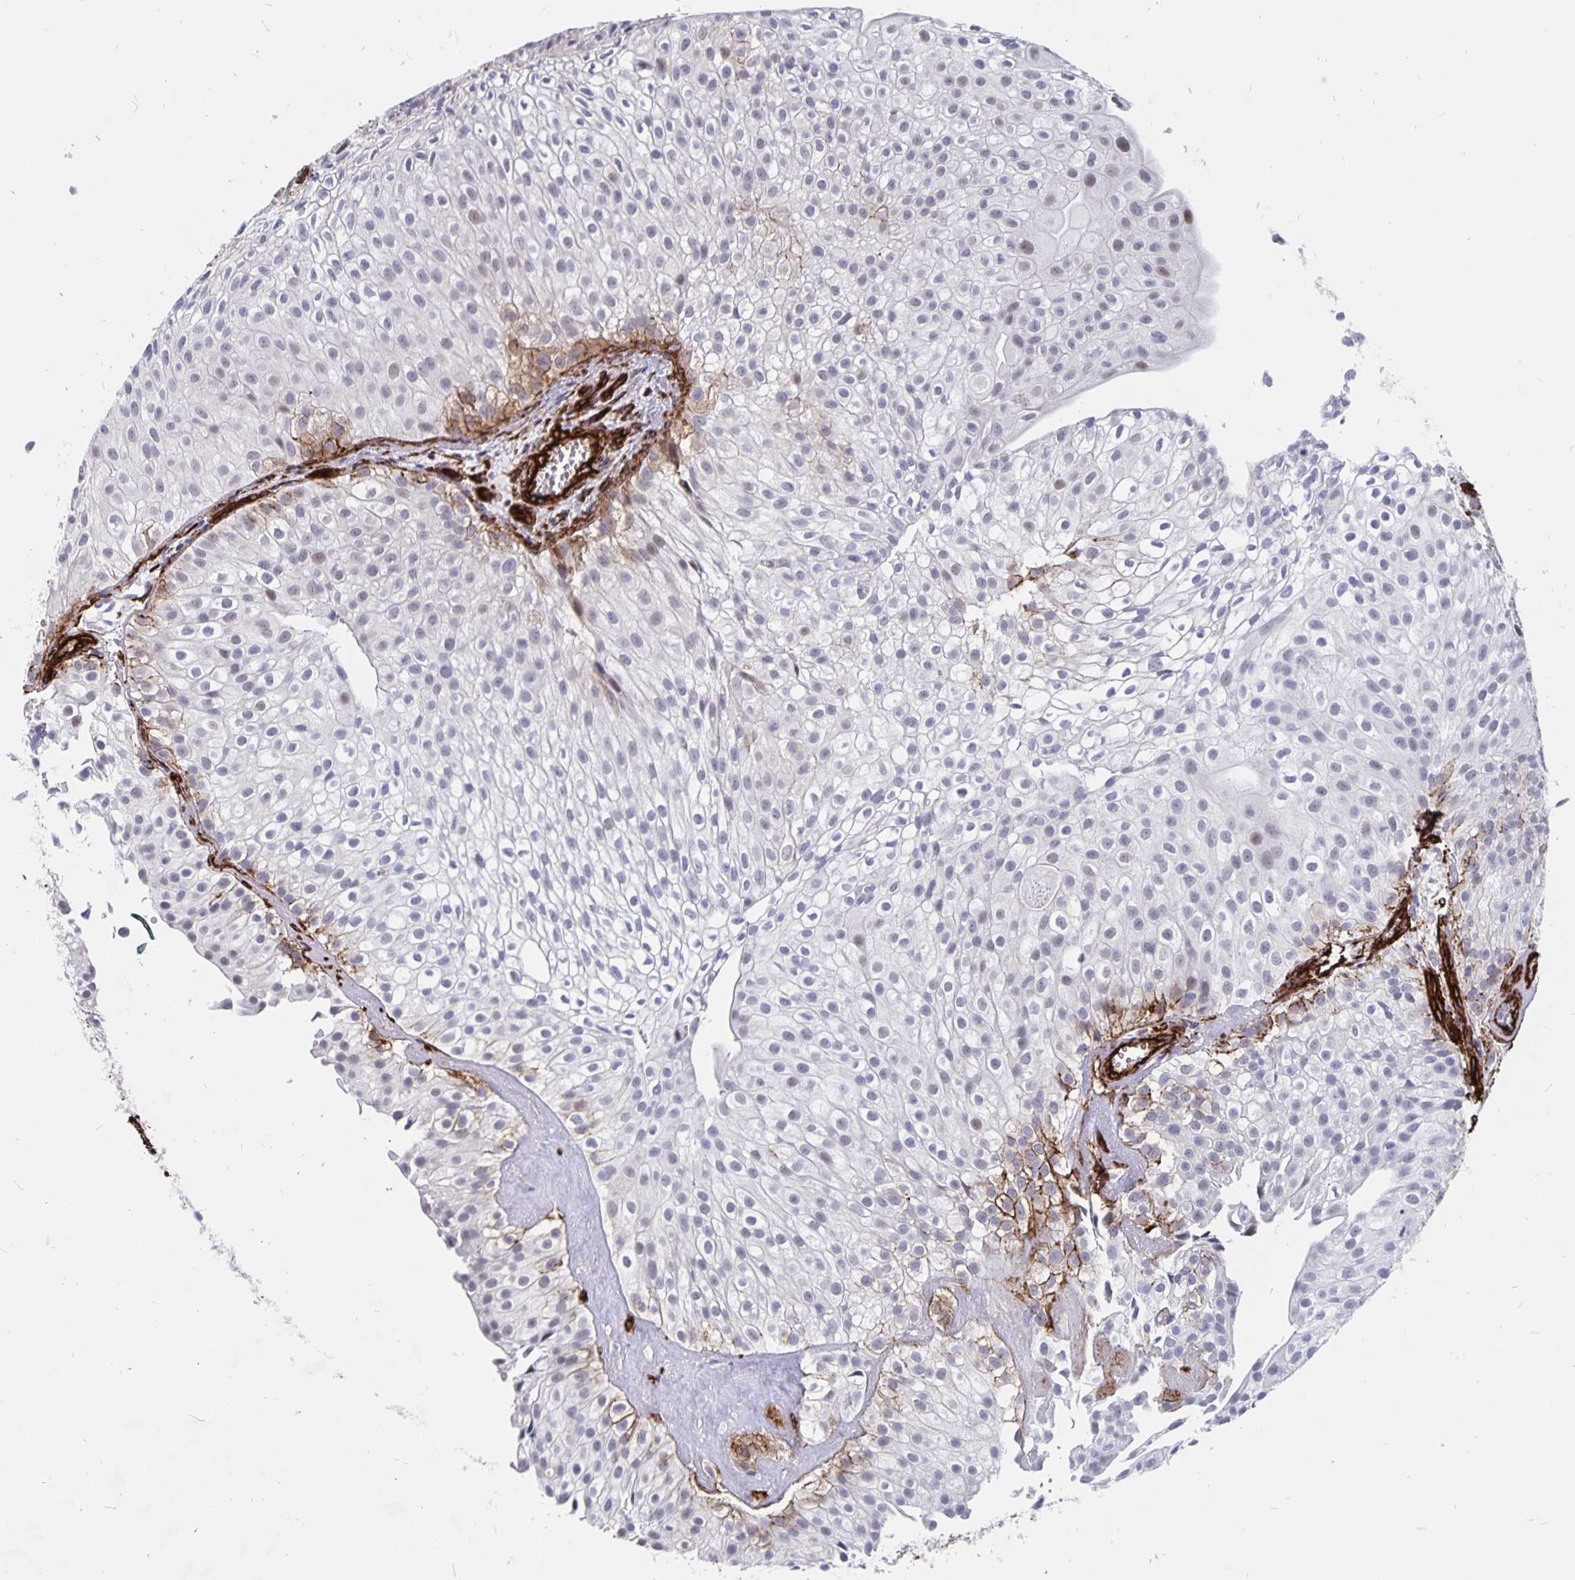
{"staining": {"intensity": "moderate", "quantity": "<25%", "location": "cytoplasmic/membranous"}, "tissue": "urothelial cancer", "cell_type": "Tumor cells", "image_type": "cancer", "snomed": [{"axis": "morphology", "description": "Urothelial carcinoma, Low grade"}, {"axis": "topography", "description": "Urinary bladder"}], "caption": "Human urothelial cancer stained for a protein (brown) reveals moderate cytoplasmic/membranous positive staining in approximately <25% of tumor cells.", "gene": "DCHS2", "patient": {"sex": "male", "age": 70}}